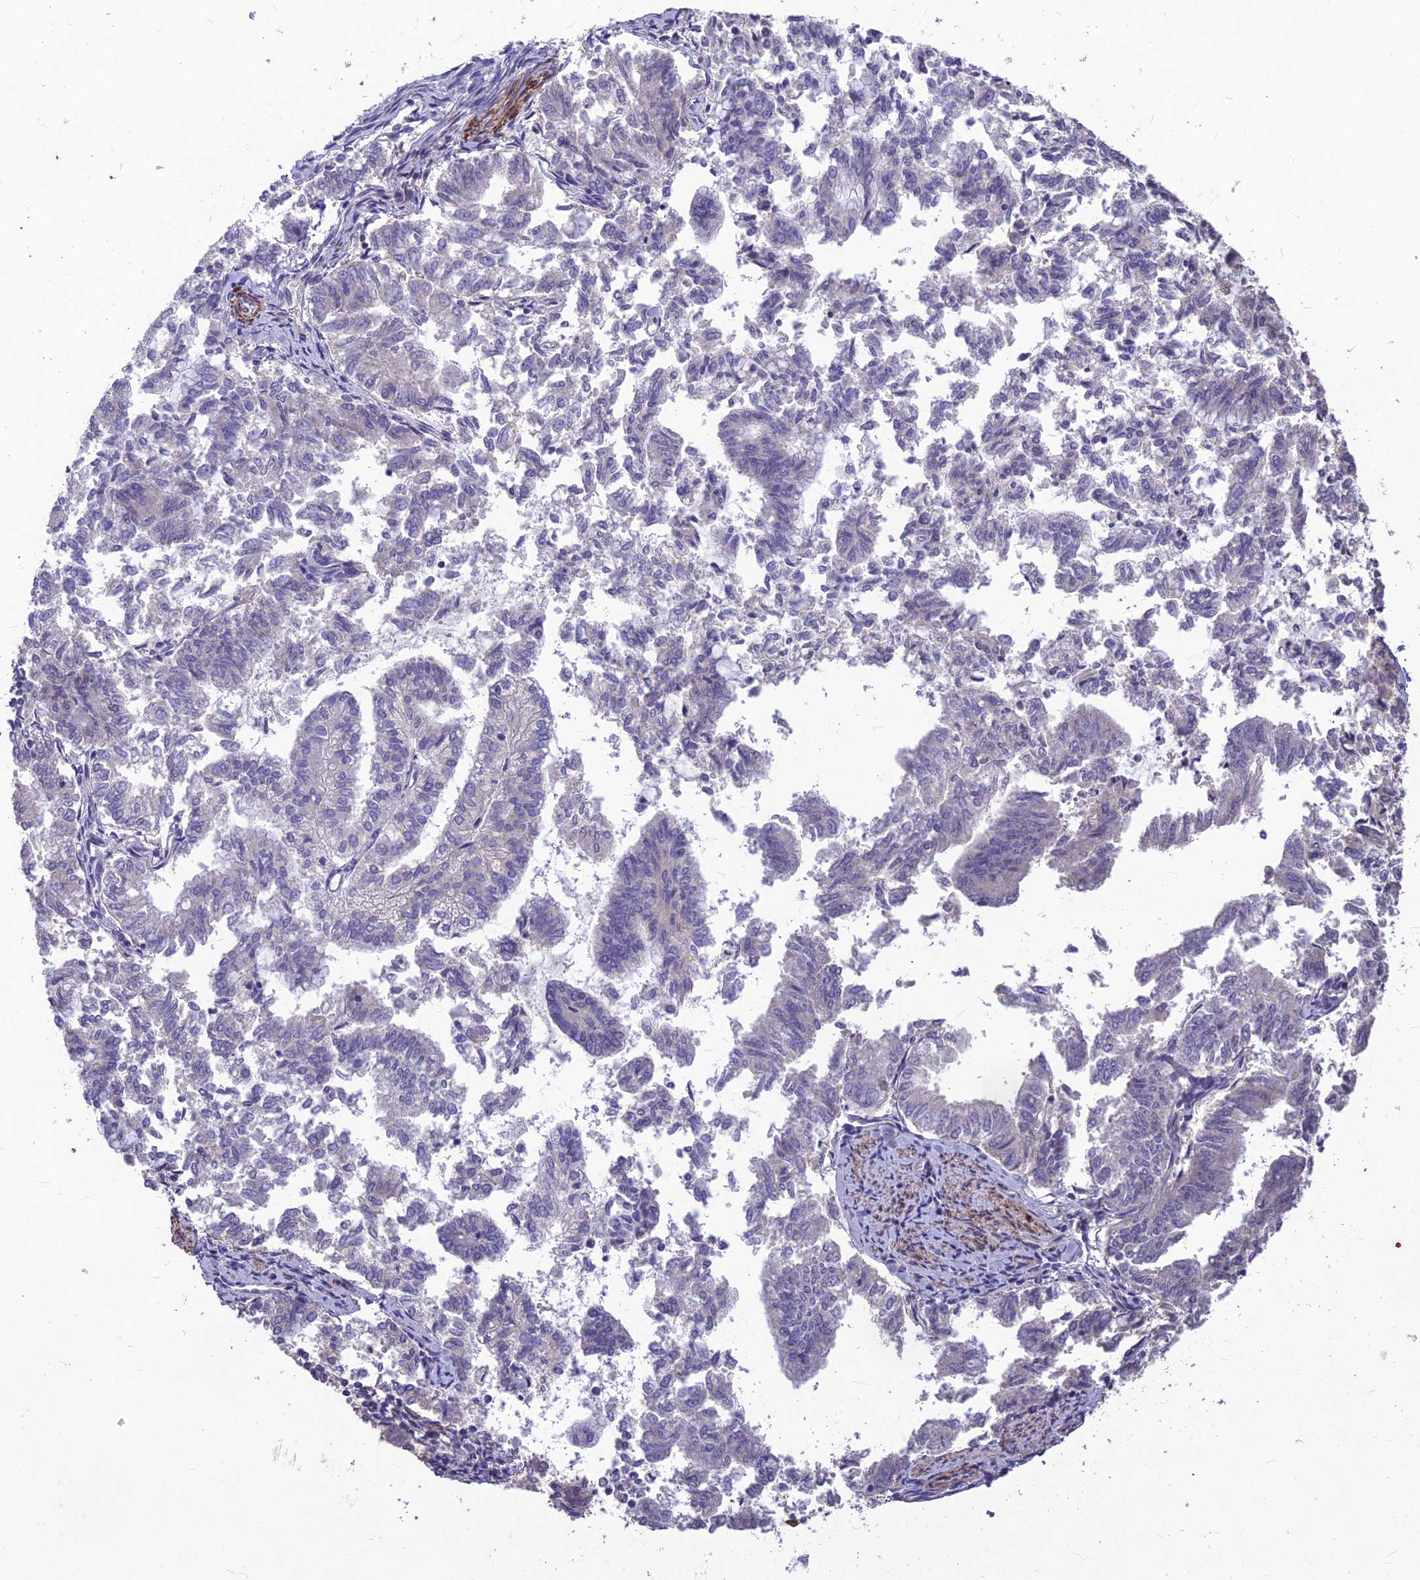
{"staining": {"intensity": "negative", "quantity": "none", "location": "none"}, "tissue": "endometrial cancer", "cell_type": "Tumor cells", "image_type": "cancer", "snomed": [{"axis": "morphology", "description": "Adenocarcinoma, NOS"}, {"axis": "topography", "description": "Endometrium"}], "caption": "Tumor cells show no significant positivity in endometrial adenocarcinoma.", "gene": "CLUH", "patient": {"sex": "female", "age": 79}}